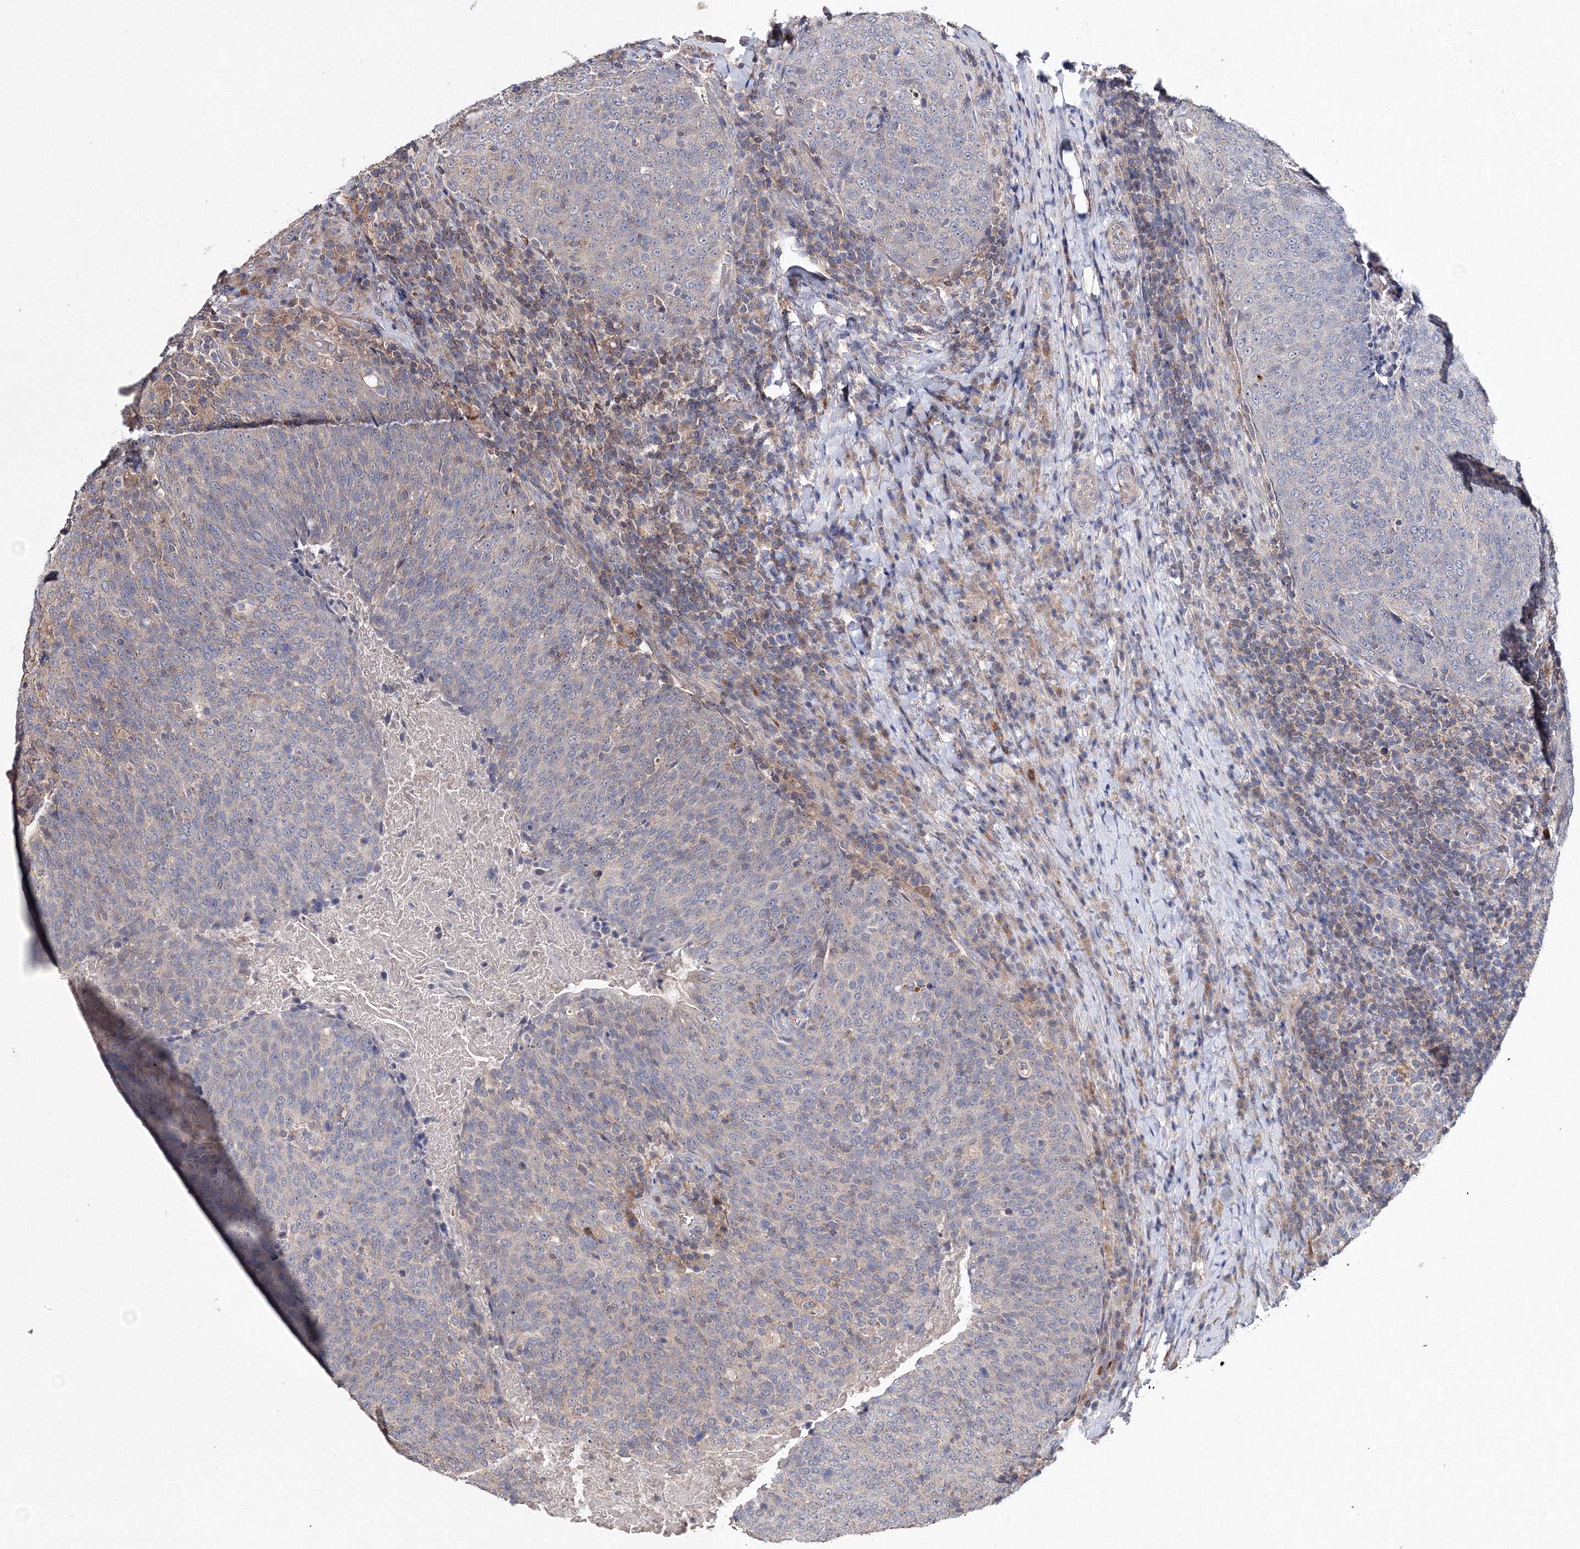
{"staining": {"intensity": "negative", "quantity": "none", "location": "none"}, "tissue": "head and neck cancer", "cell_type": "Tumor cells", "image_type": "cancer", "snomed": [{"axis": "morphology", "description": "Squamous cell carcinoma, NOS"}, {"axis": "morphology", "description": "Squamous cell carcinoma, metastatic, NOS"}, {"axis": "topography", "description": "Lymph node"}, {"axis": "topography", "description": "Head-Neck"}], "caption": "Immunohistochemistry micrograph of neoplastic tissue: head and neck squamous cell carcinoma stained with DAB (3,3'-diaminobenzidine) exhibits no significant protein expression in tumor cells. Nuclei are stained in blue.", "gene": "PPP2R2B", "patient": {"sex": "male", "age": 62}}